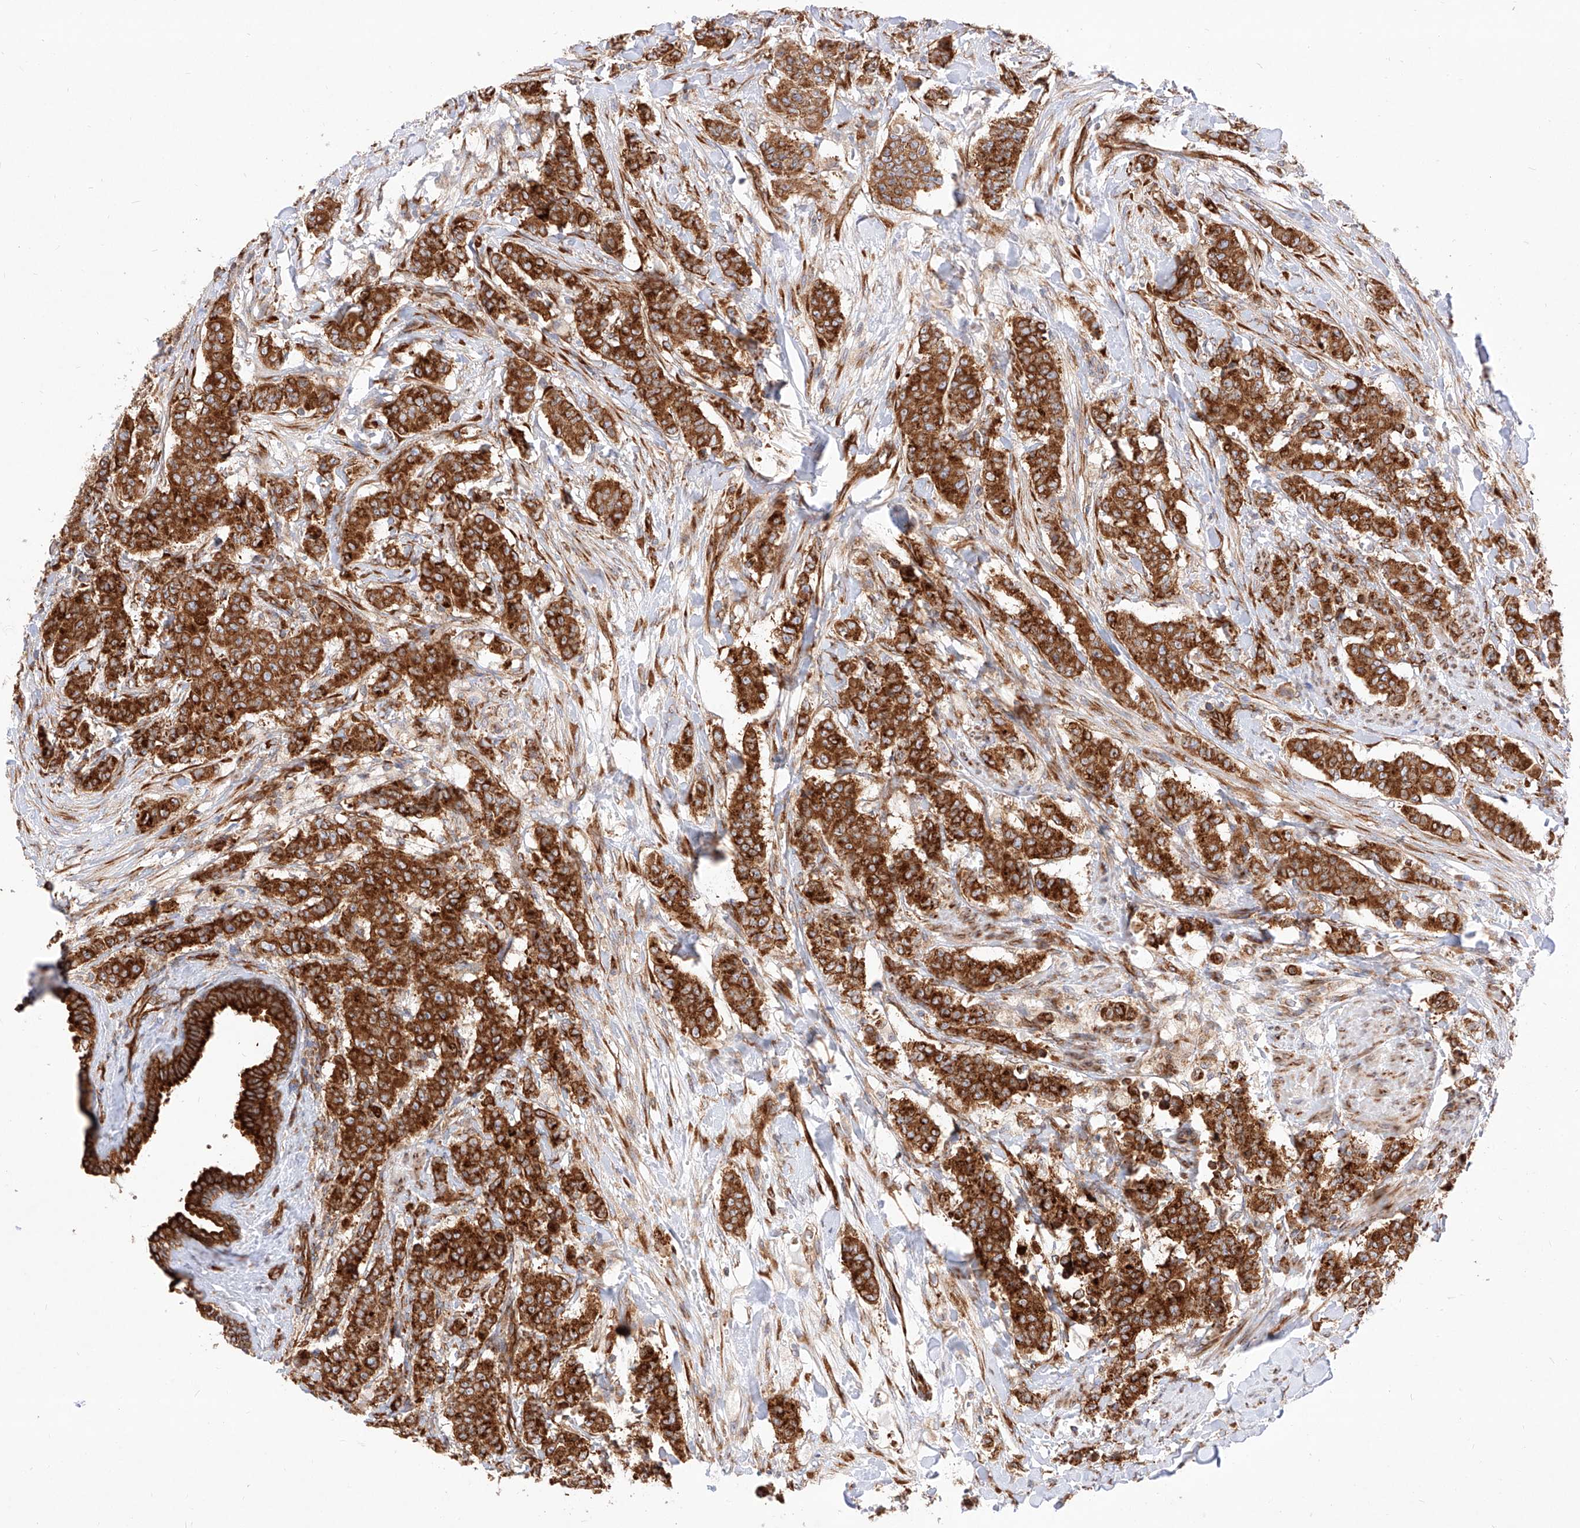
{"staining": {"intensity": "strong", "quantity": ">75%", "location": "cytoplasmic/membranous"}, "tissue": "breast cancer", "cell_type": "Tumor cells", "image_type": "cancer", "snomed": [{"axis": "morphology", "description": "Duct carcinoma"}, {"axis": "topography", "description": "Breast"}], "caption": "Immunohistochemistry image of neoplastic tissue: human breast cancer stained using IHC exhibits high levels of strong protein expression localized specifically in the cytoplasmic/membranous of tumor cells, appearing as a cytoplasmic/membranous brown color.", "gene": "CSGALNACT2", "patient": {"sex": "female", "age": 40}}